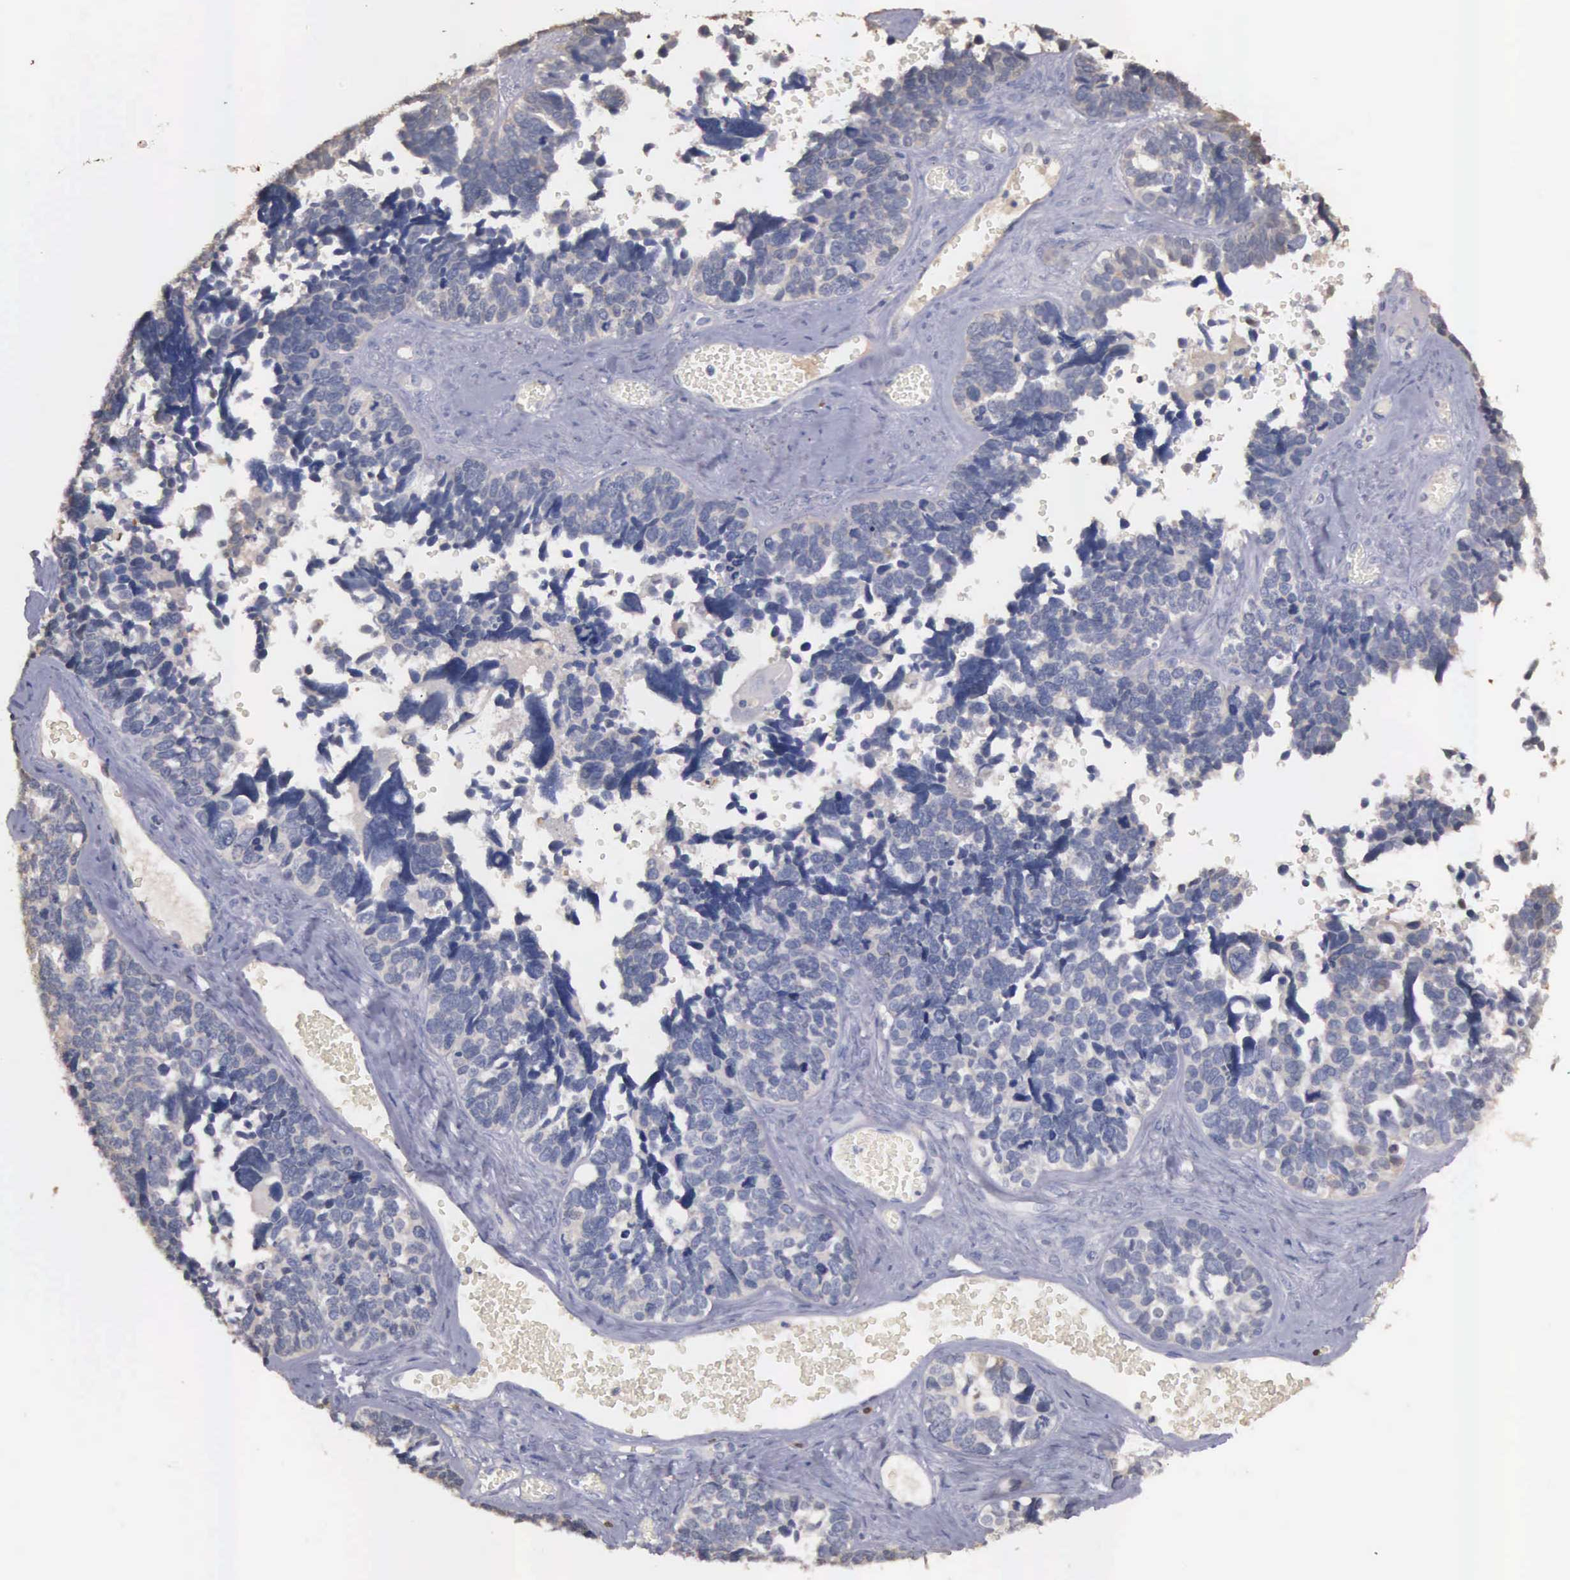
{"staining": {"intensity": "negative", "quantity": "none", "location": "none"}, "tissue": "ovarian cancer", "cell_type": "Tumor cells", "image_type": "cancer", "snomed": [{"axis": "morphology", "description": "Cystadenocarcinoma, serous, NOS"}, {"axis": "topography", "description": "Ovary"}], "caption": "An immunohistochemistry (IHC) photomicrograph of ovarian cancer is shown. There is no staining in tumor cells of ovarian cancer.", "gene": "ENO3", "patient": {"sex": "female", "age": 77}}